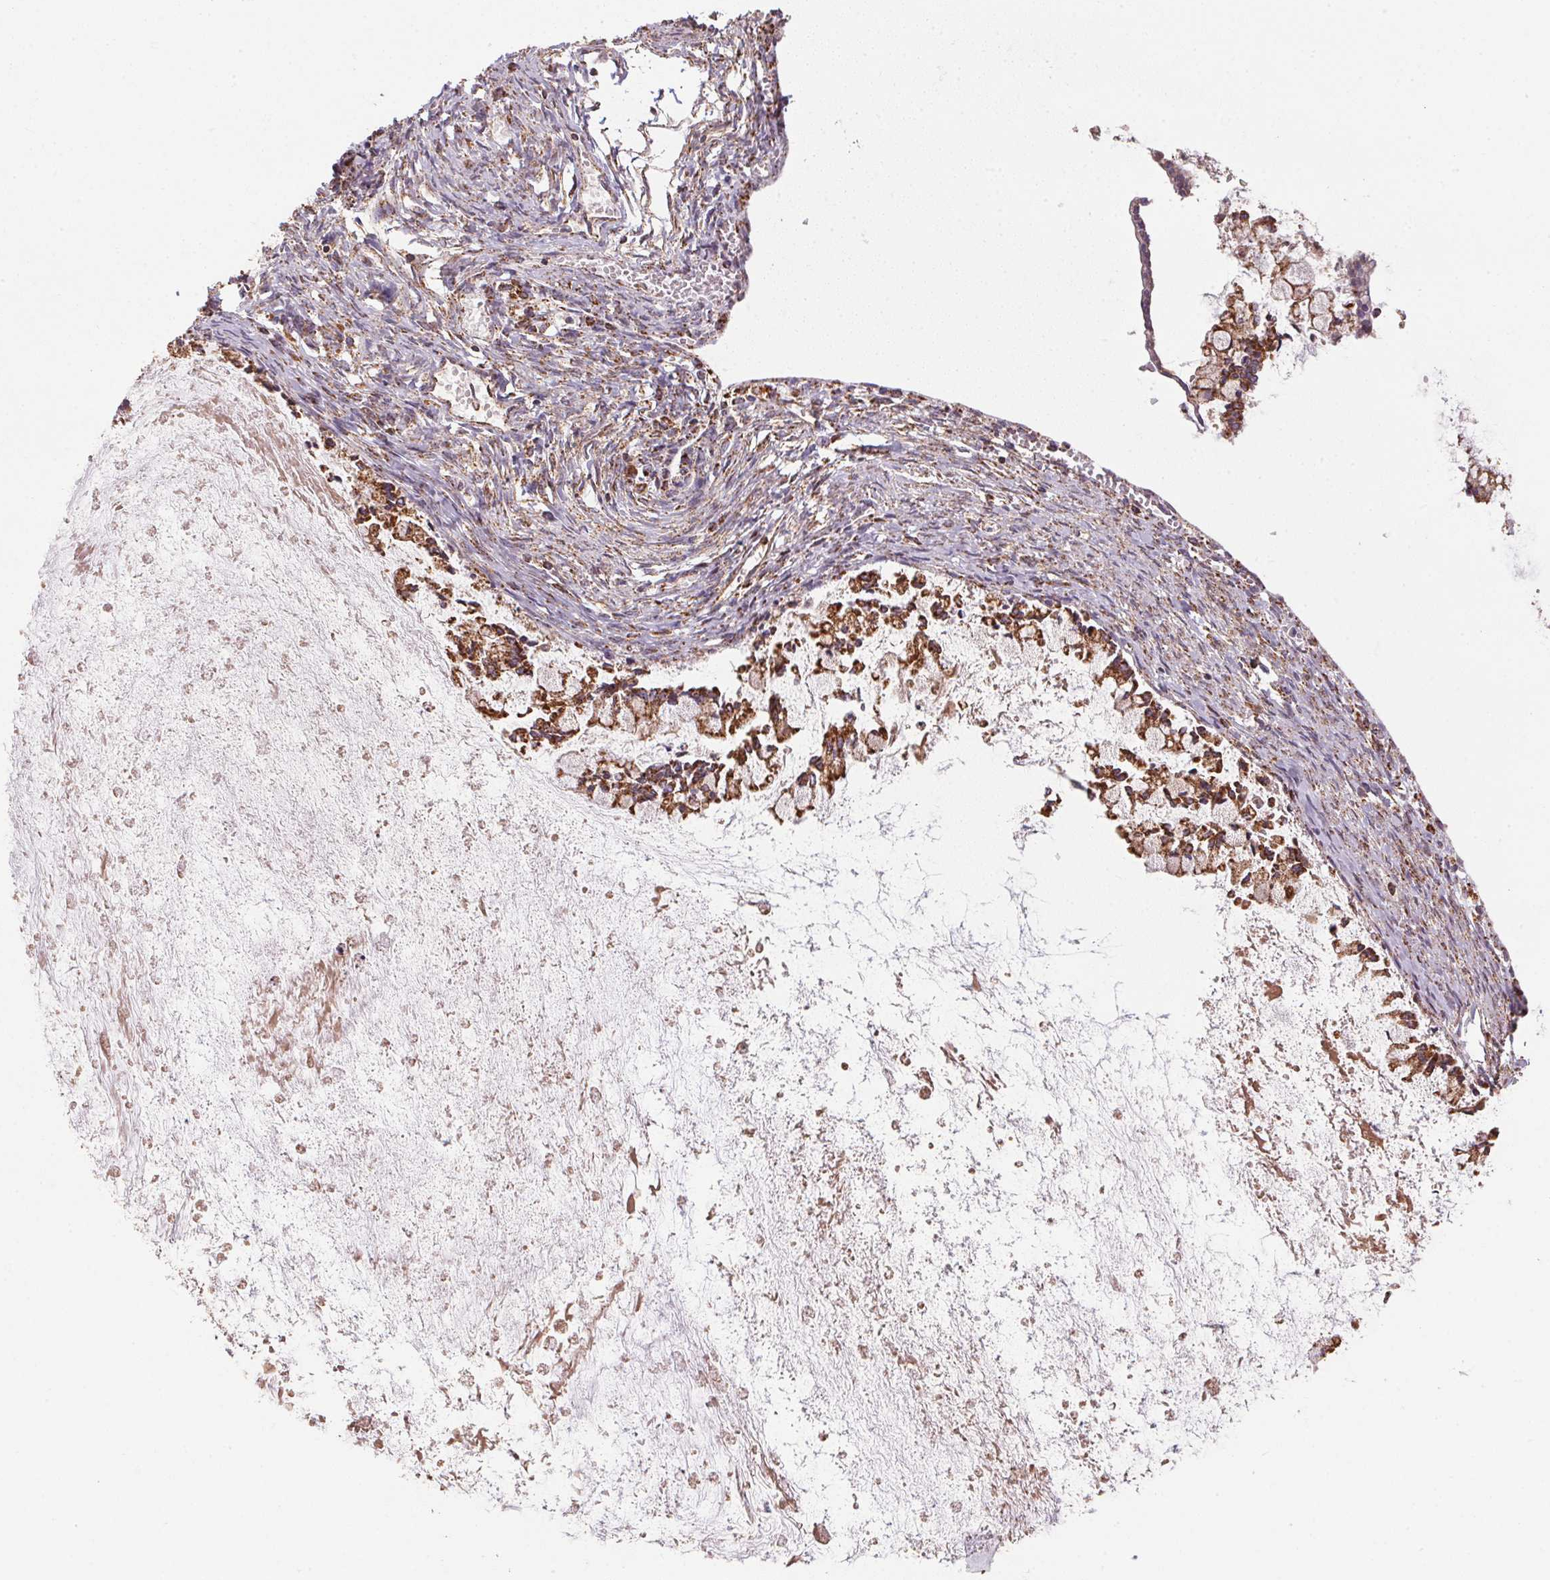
{"staining": {"intensity": "moderate", "quantity": ">75%", "location": "cytoplasmic/membranous"}, "tissue": "ovarian cancer", "cell_type": "Tumor cells", "image_type": "cancer", "snomed": [{"axis": "morphology", "description": "Cystadenocarcinoma, mucinous, NOS"}, {"axis": "topography", "description": "Ovary"}], "caption": "The image displays a brown stain indicating the presence of a protein in the cytoplasmic/membranous of tumor cells in ovarian cancer. The protein of interest is shown in brown color, while the nuclei are stained blue.", "gene": "NDUFS2", "patient": {"sex": "female", "age": 67}}